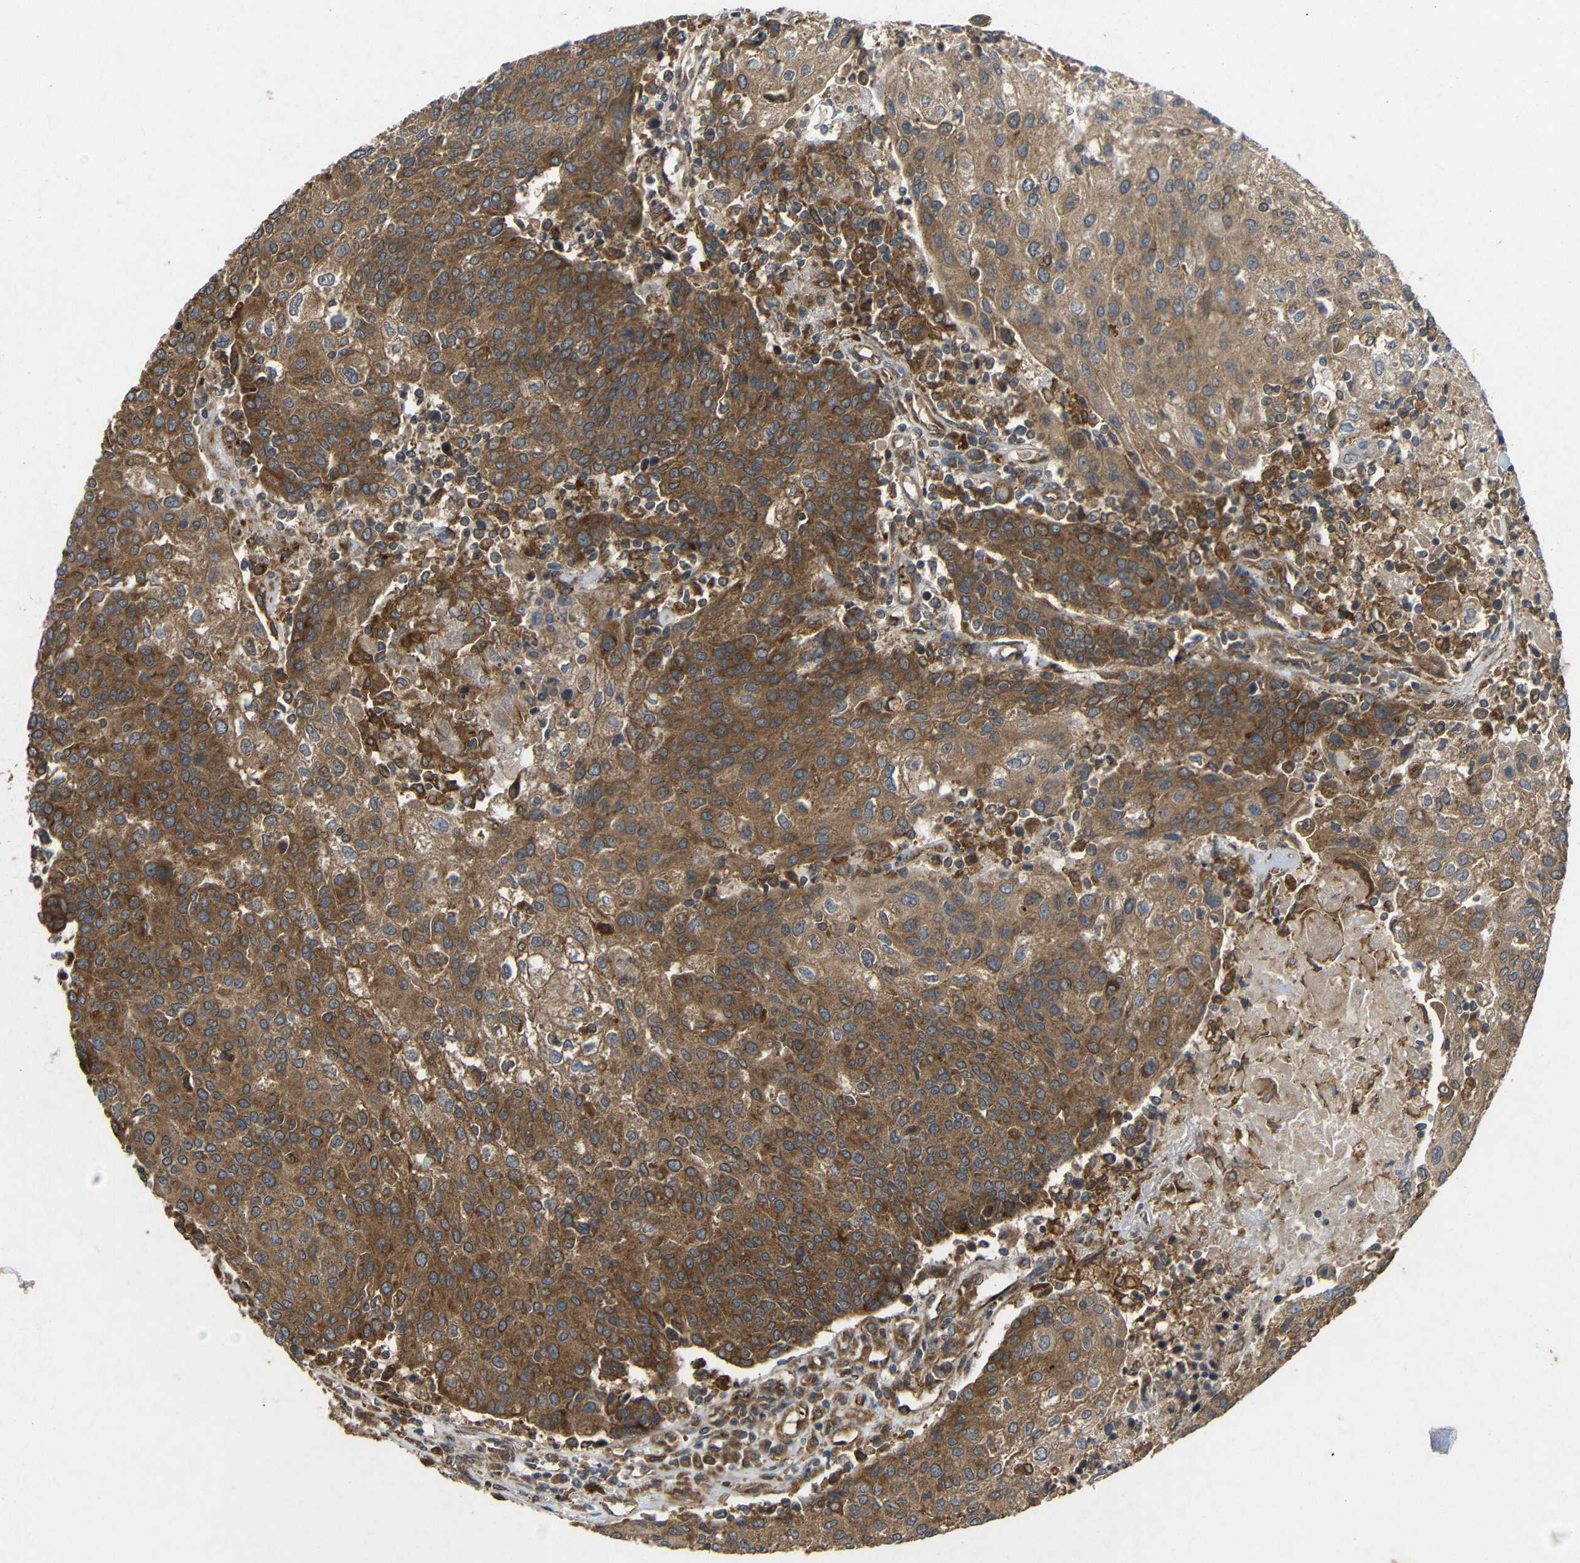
{"staining": {"intensity": "moderate", "quantity": ">75%", "location": "cytoplasmic/membranous"}, "tissue": "urothelial cancer", "cell_type": "Tumor cells", "image_type": "cancer", "snomed": [{"axis": "morphology", "description": "Urothelial carcinoma, High grade"}, {"axis": "topography", "description": "Urinary bladder"}], "caption": "Protein staining by IHC reveals moderate cytoplasmic/membranous expression in approximately >75% of tumor cells in high-grade urothelial carcinoma. Immunohistochemistry stains the protein in brown and the nuclei are stained blue.", "gene": "EIF2S1", "patient": {"sex": "female", "age": 85}}